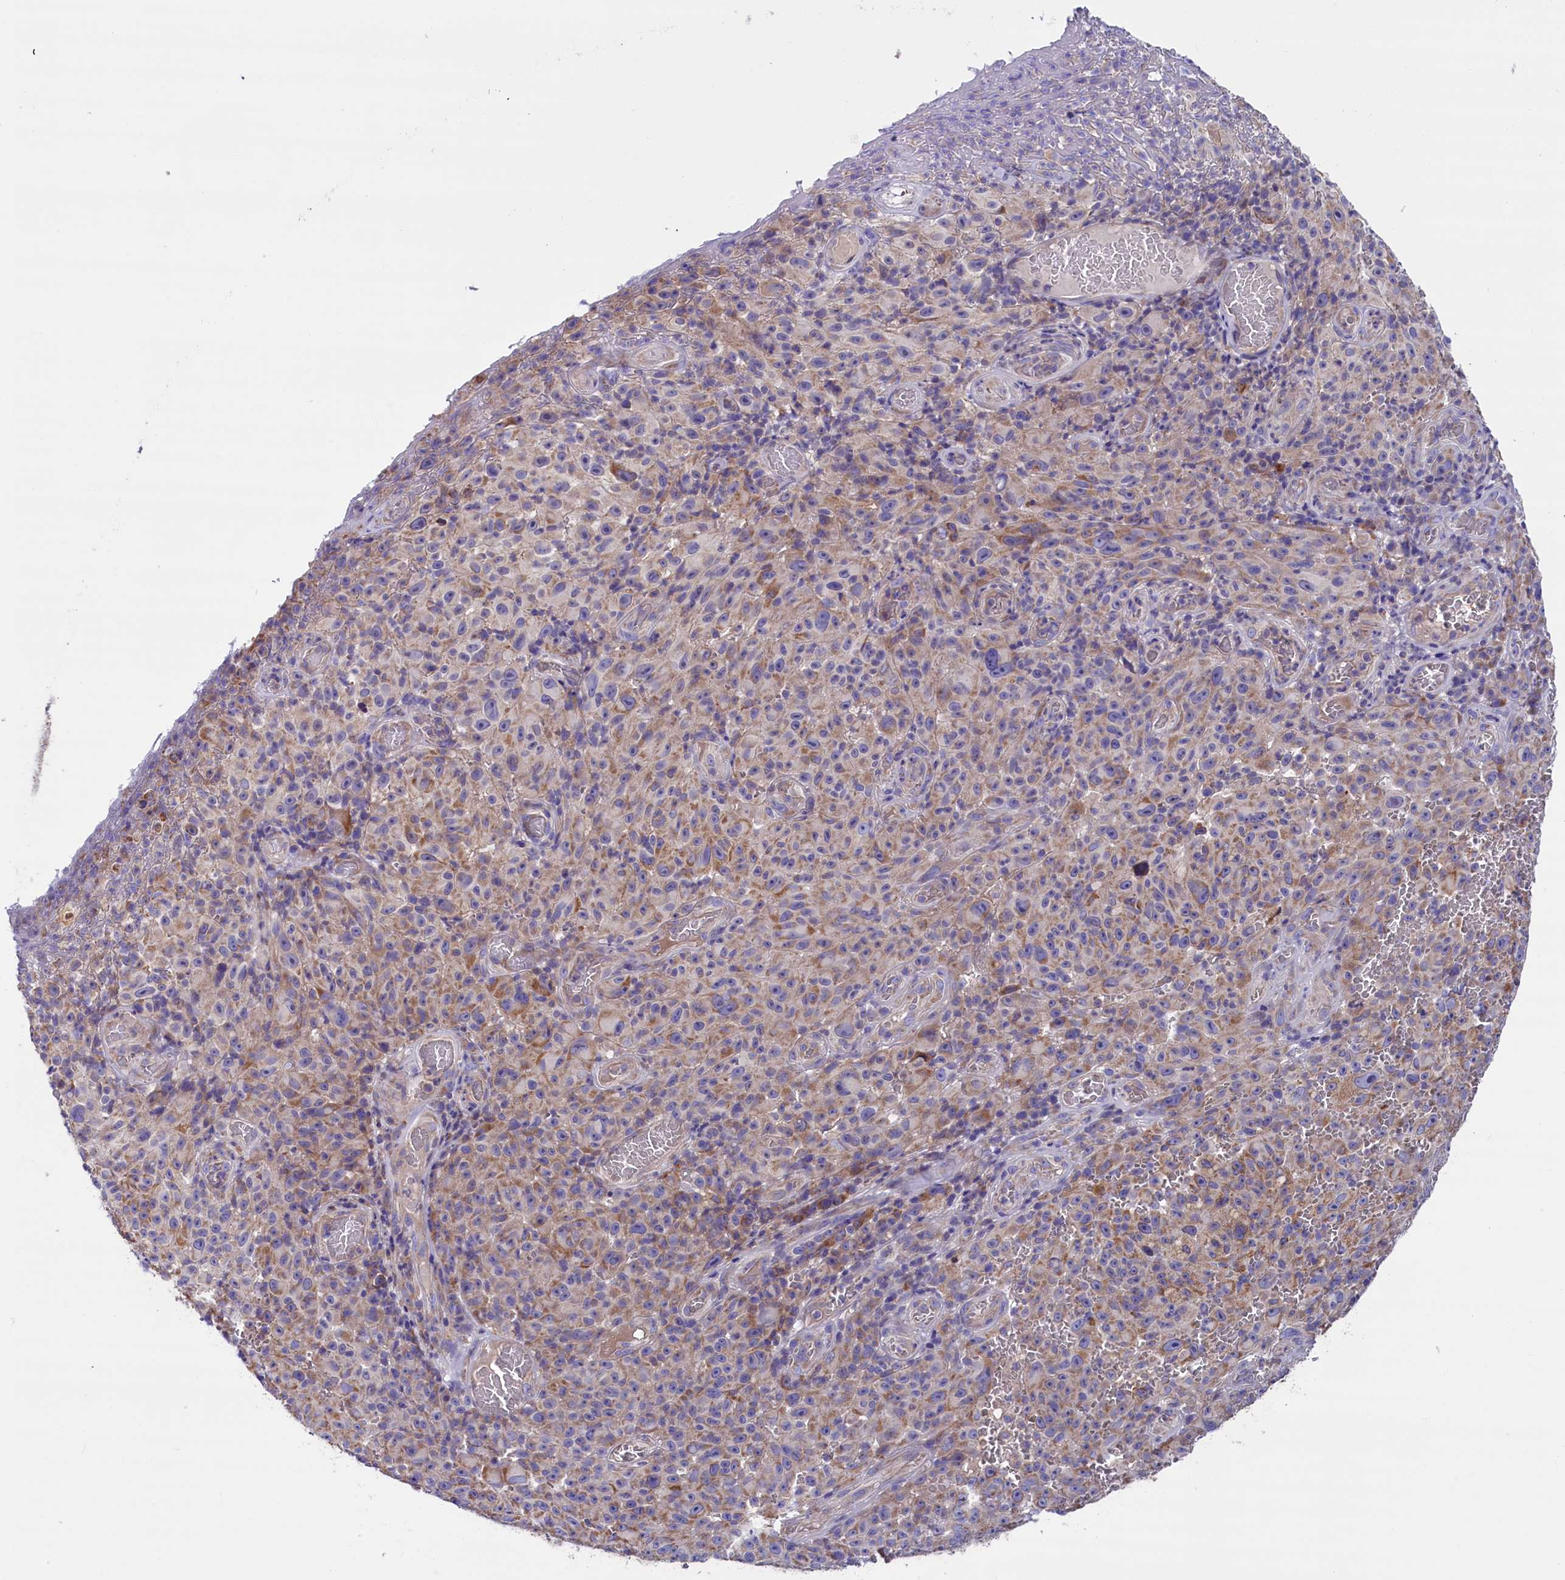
{"staining": {"intensity": "weak", "quantity": ">75%", "location": "cytoplasmic/membranous"}, "tissue": "melanoma", "cell_type": "Tumor cells", "image_type": "cancer", "snomed": [{"axis": "morphology", "description": "Malignant melanoma, NOS"}, {"axis": "topography", "description": "Skin"}], "caption": "Melanoma stained with DAB immunohistochemistry (IHC) reveals low levels of weak cytoplasmic/membranous staining in about >75% of tumor cells. The protein of interest is stained brown, and the nuclei are stained in blue (DAB IHC with brightfield microscopy, high magnification).", "gene": "ZSWIM1", "patient": {"sex": "female", "age": 82}}